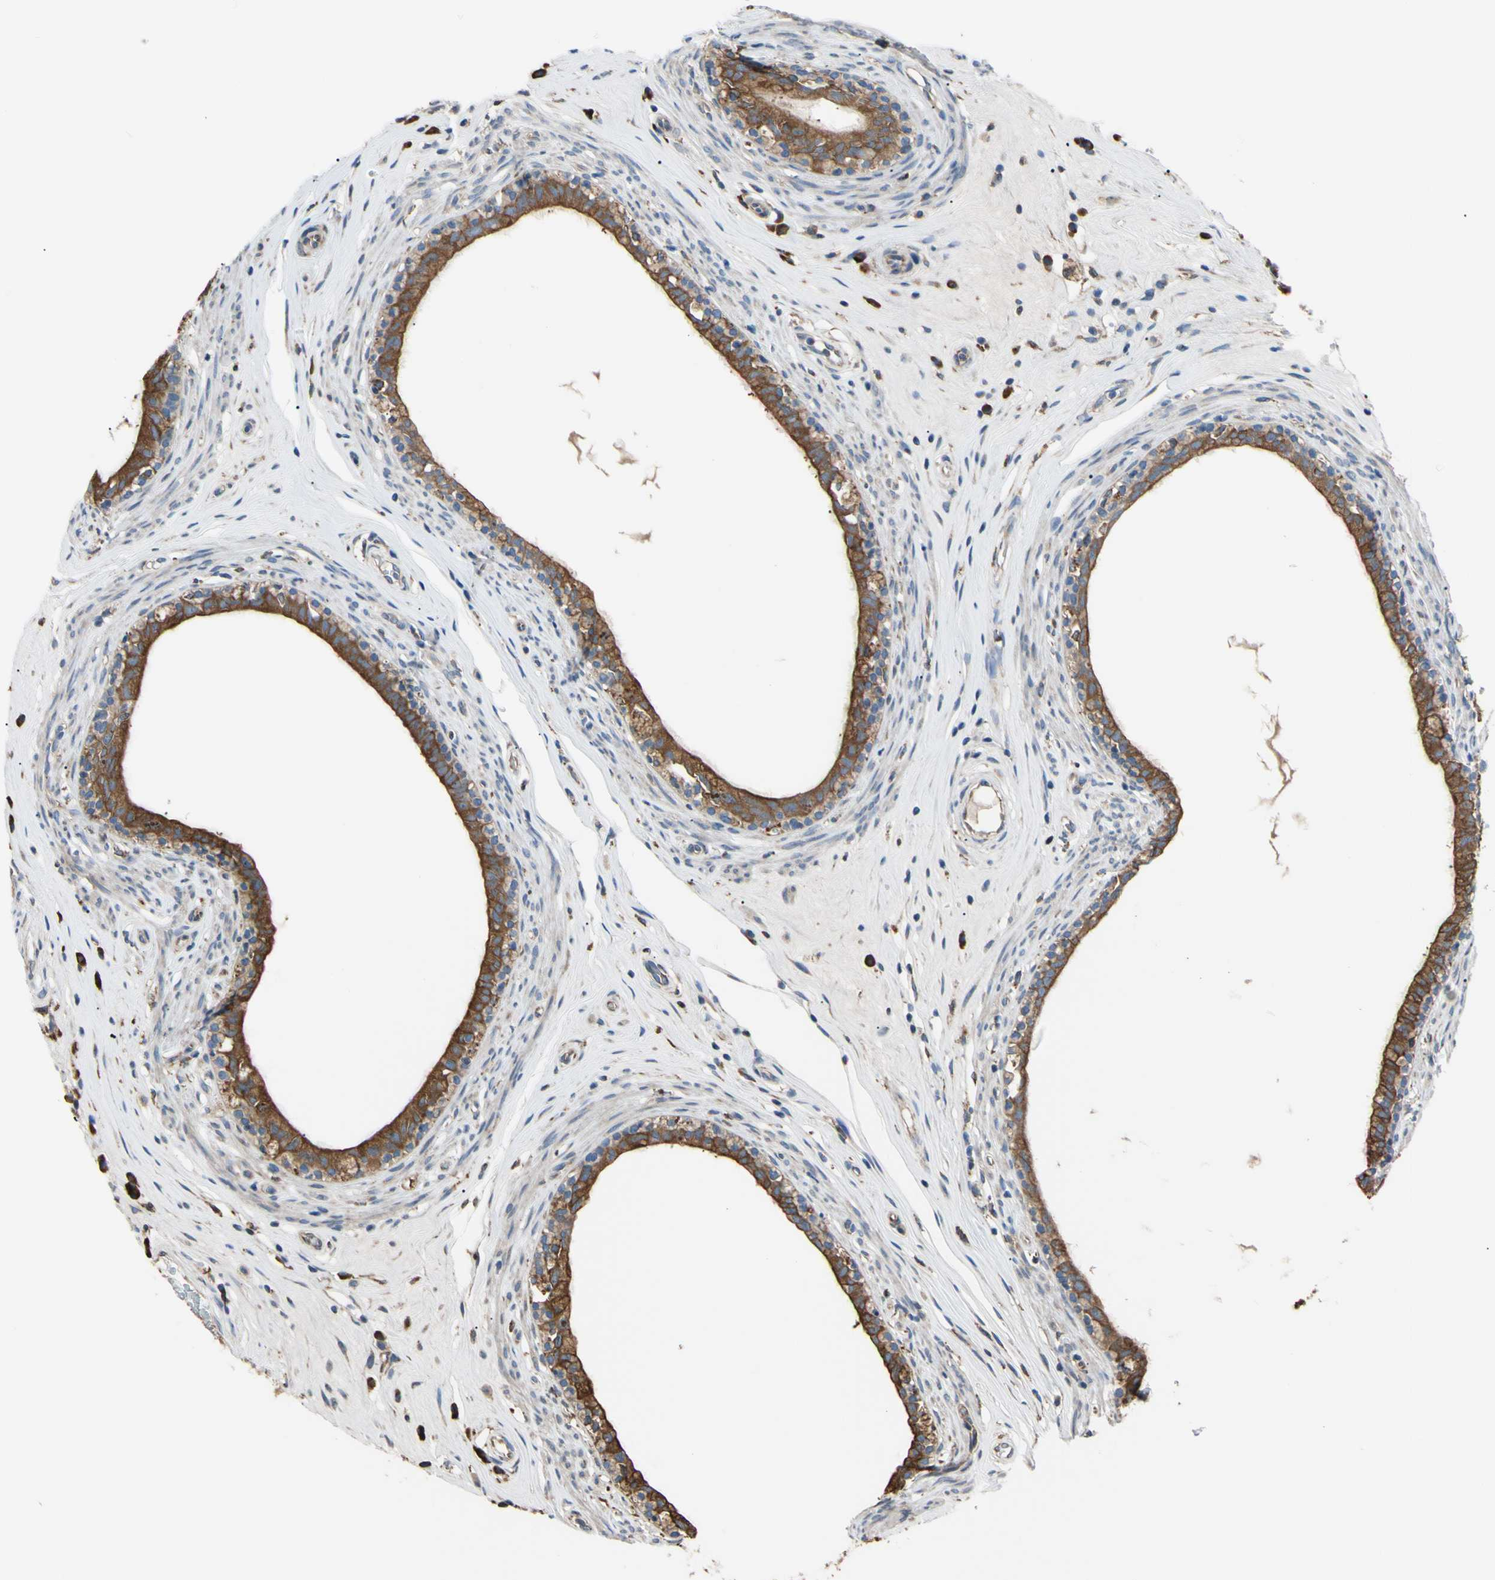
{"staining": {"intensity": "strong", "quantity": ">75%", "location": "cytoplasmic/membranous"}, "tissue": "epididymis", "cell_type": "Glandular cells", "image_type": "normal", "snomed": [{"axis": "morphology", "description": "Normal tissue, NOS"}, {"axis": "morphology", "description": "Inflammation, NOS"}, {"axis": "topography", "description": "Epididymis"}], "caption": "Immunohistochemistry (IHC) of normal human epididymis shows high levels of strong cytoplasmic/membranous expression in approximately >75% of glandular cells. The staining was performed using DAB (3,3'-diaminobenzidine), with brown indicating positive protein expression. Nuclei are stained blue with hematoxylin.", "gene": "BMF", "patient": {"sex": "male", "age": 84}}